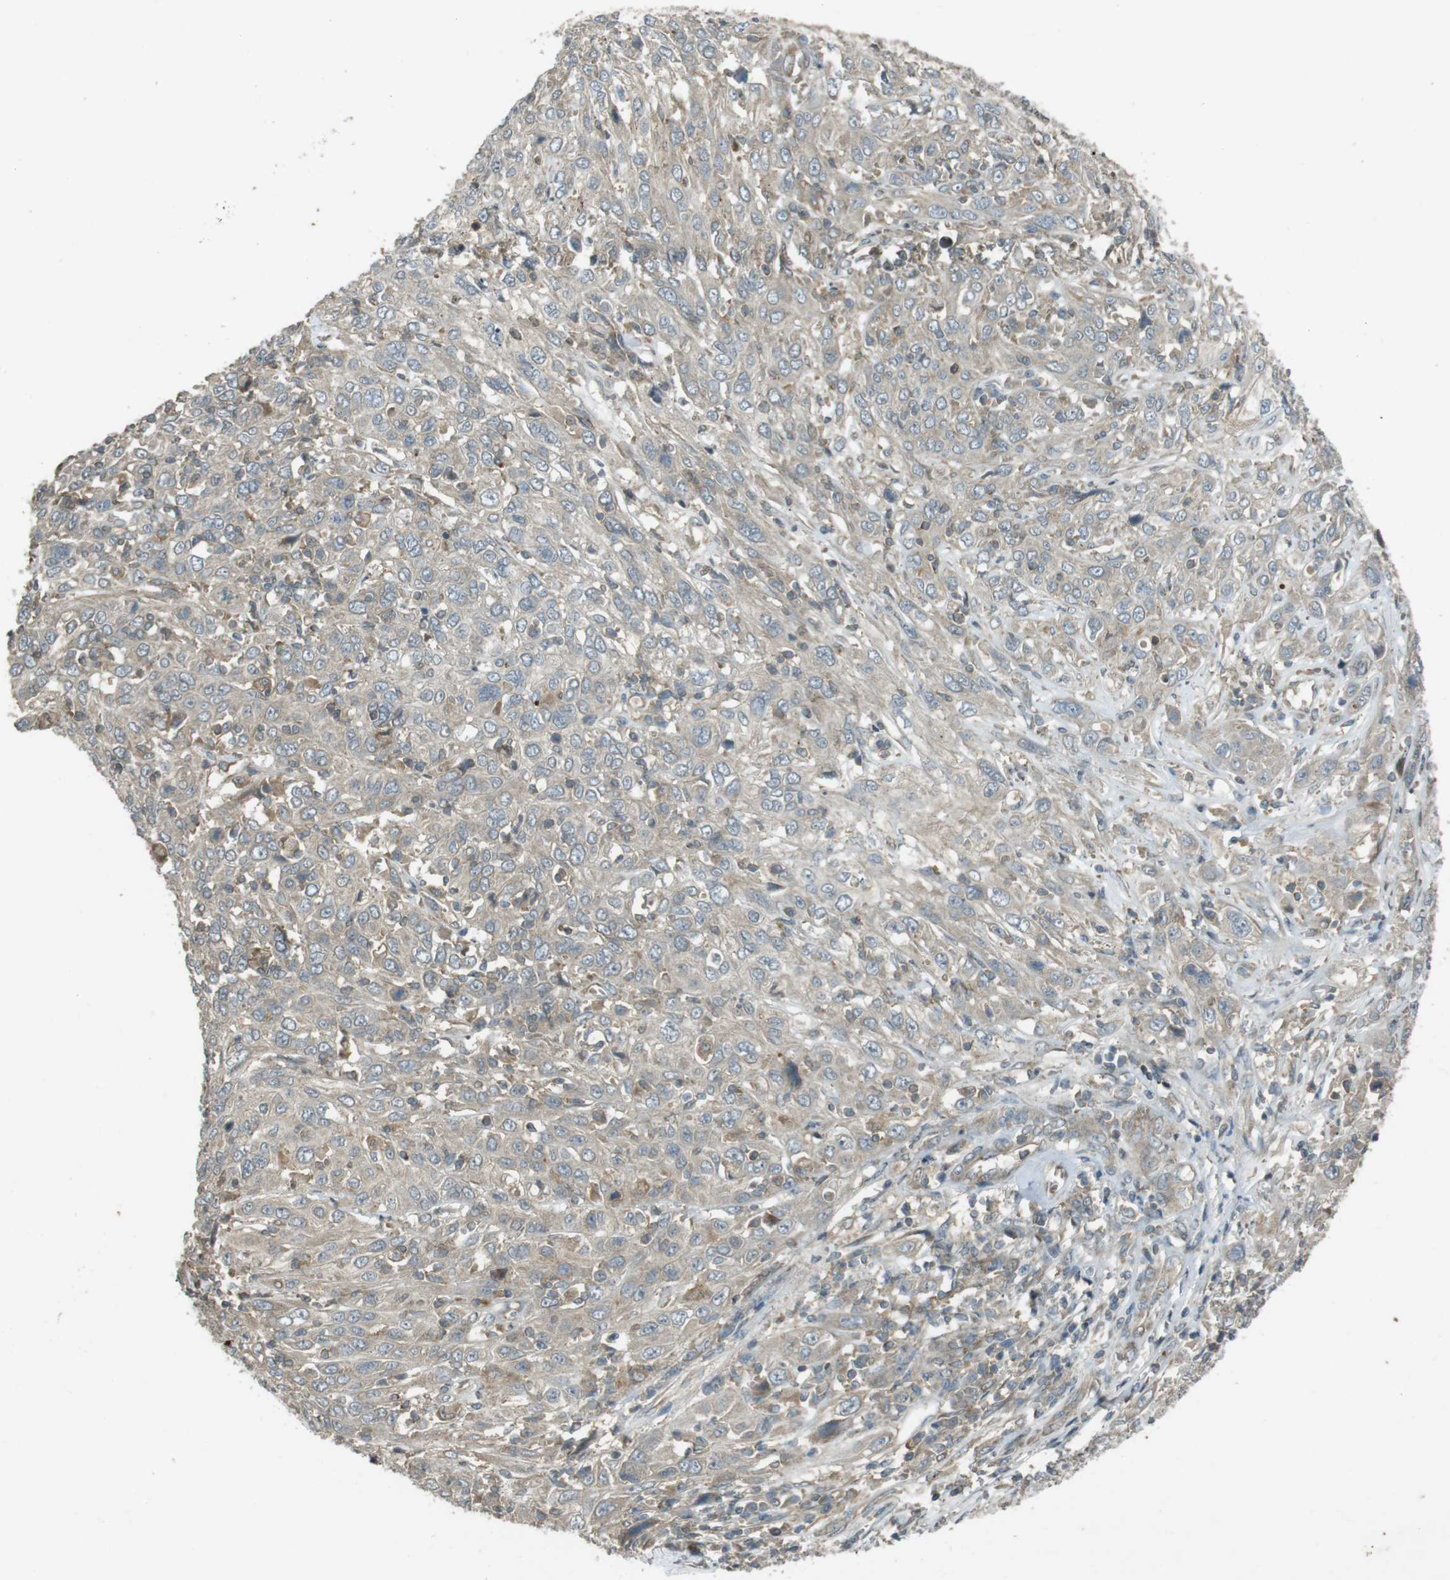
{"staining": {"intensity": "weak", "quantity": "25%-75%", "location": "cytoplasmic/membranous"}, "tissue": "cervical cancer", "cell_type": "Tumor cells", "image_type": "cancer", "snomed": [{"axis": "morphology", "description": "Squamous cell carcinoma, NOS"}, {"axis": "topography", "description": "Cervix"}], "caption": "Immunohistochemistry of cervical cancer (squamous cell carcinoma) exhibits low levels of weak cytoplasmic/membranous expression in about 25%-75% of tumor cells. (Brightfield microscopy of DAB IHC at high magnification).", "gene": "ZYX", "patient": {"sex": "female", "age": 46}}